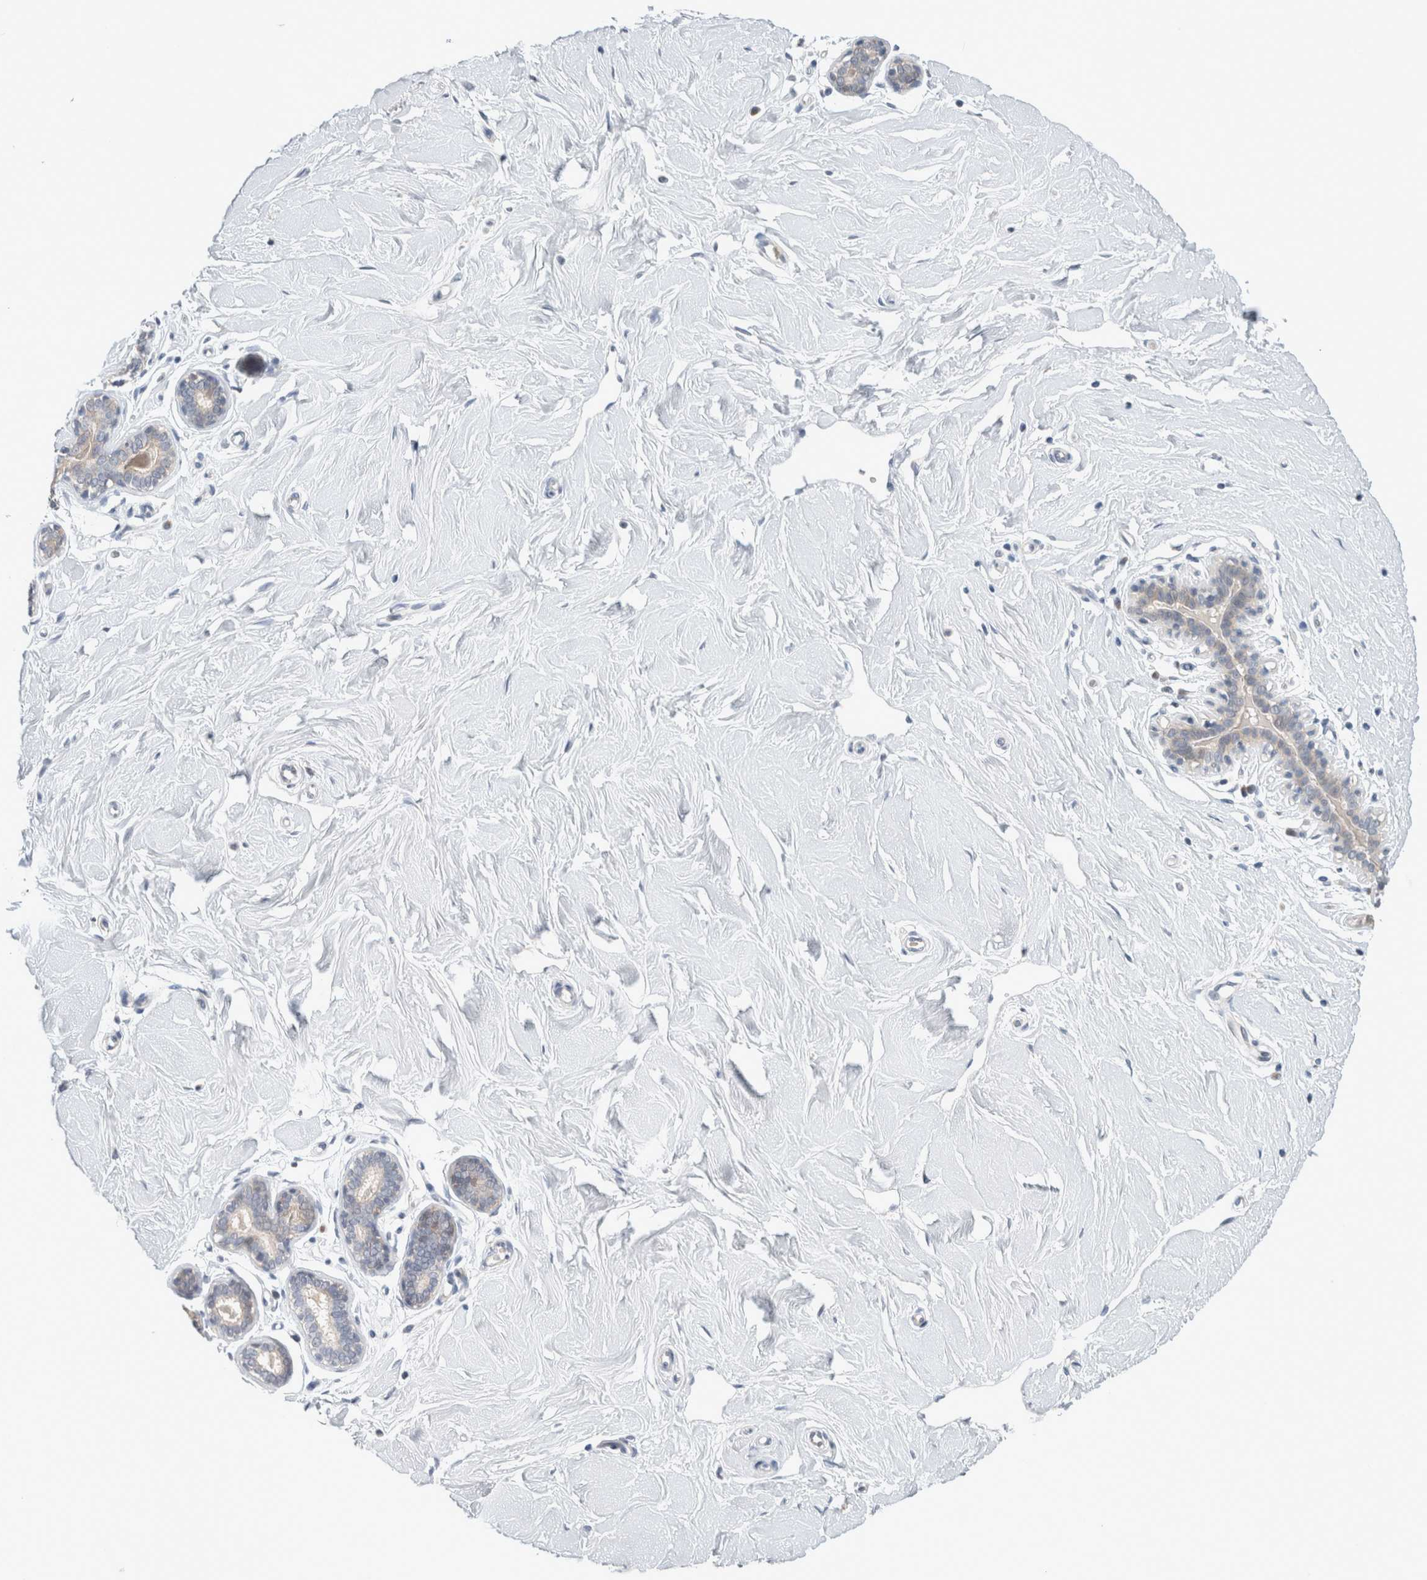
{"staining": {"intensity": "negative", "quantity": "none", "location": "none"}, "tissue": "breast", "cell_type": "Adipocytes", "image_type": "normal", "snomed": [{"axis": "morphology", "description": "Normal tissue, NOS"}, {"axis": "topography", "description": "Breast"}], "caption": "This is a photomicrograph of immunohistochemistry staining of unremarkable breast, which shows no staining in adipocytes. Brightfield microscopy of immunohistochemistry stained with DAB (3,3'-diaminobenzidine) (brown) and hematoxylin (blue), captured at high magnification.", "gene": "CRAT", "patient": {"sex": "female", "age": 23}}